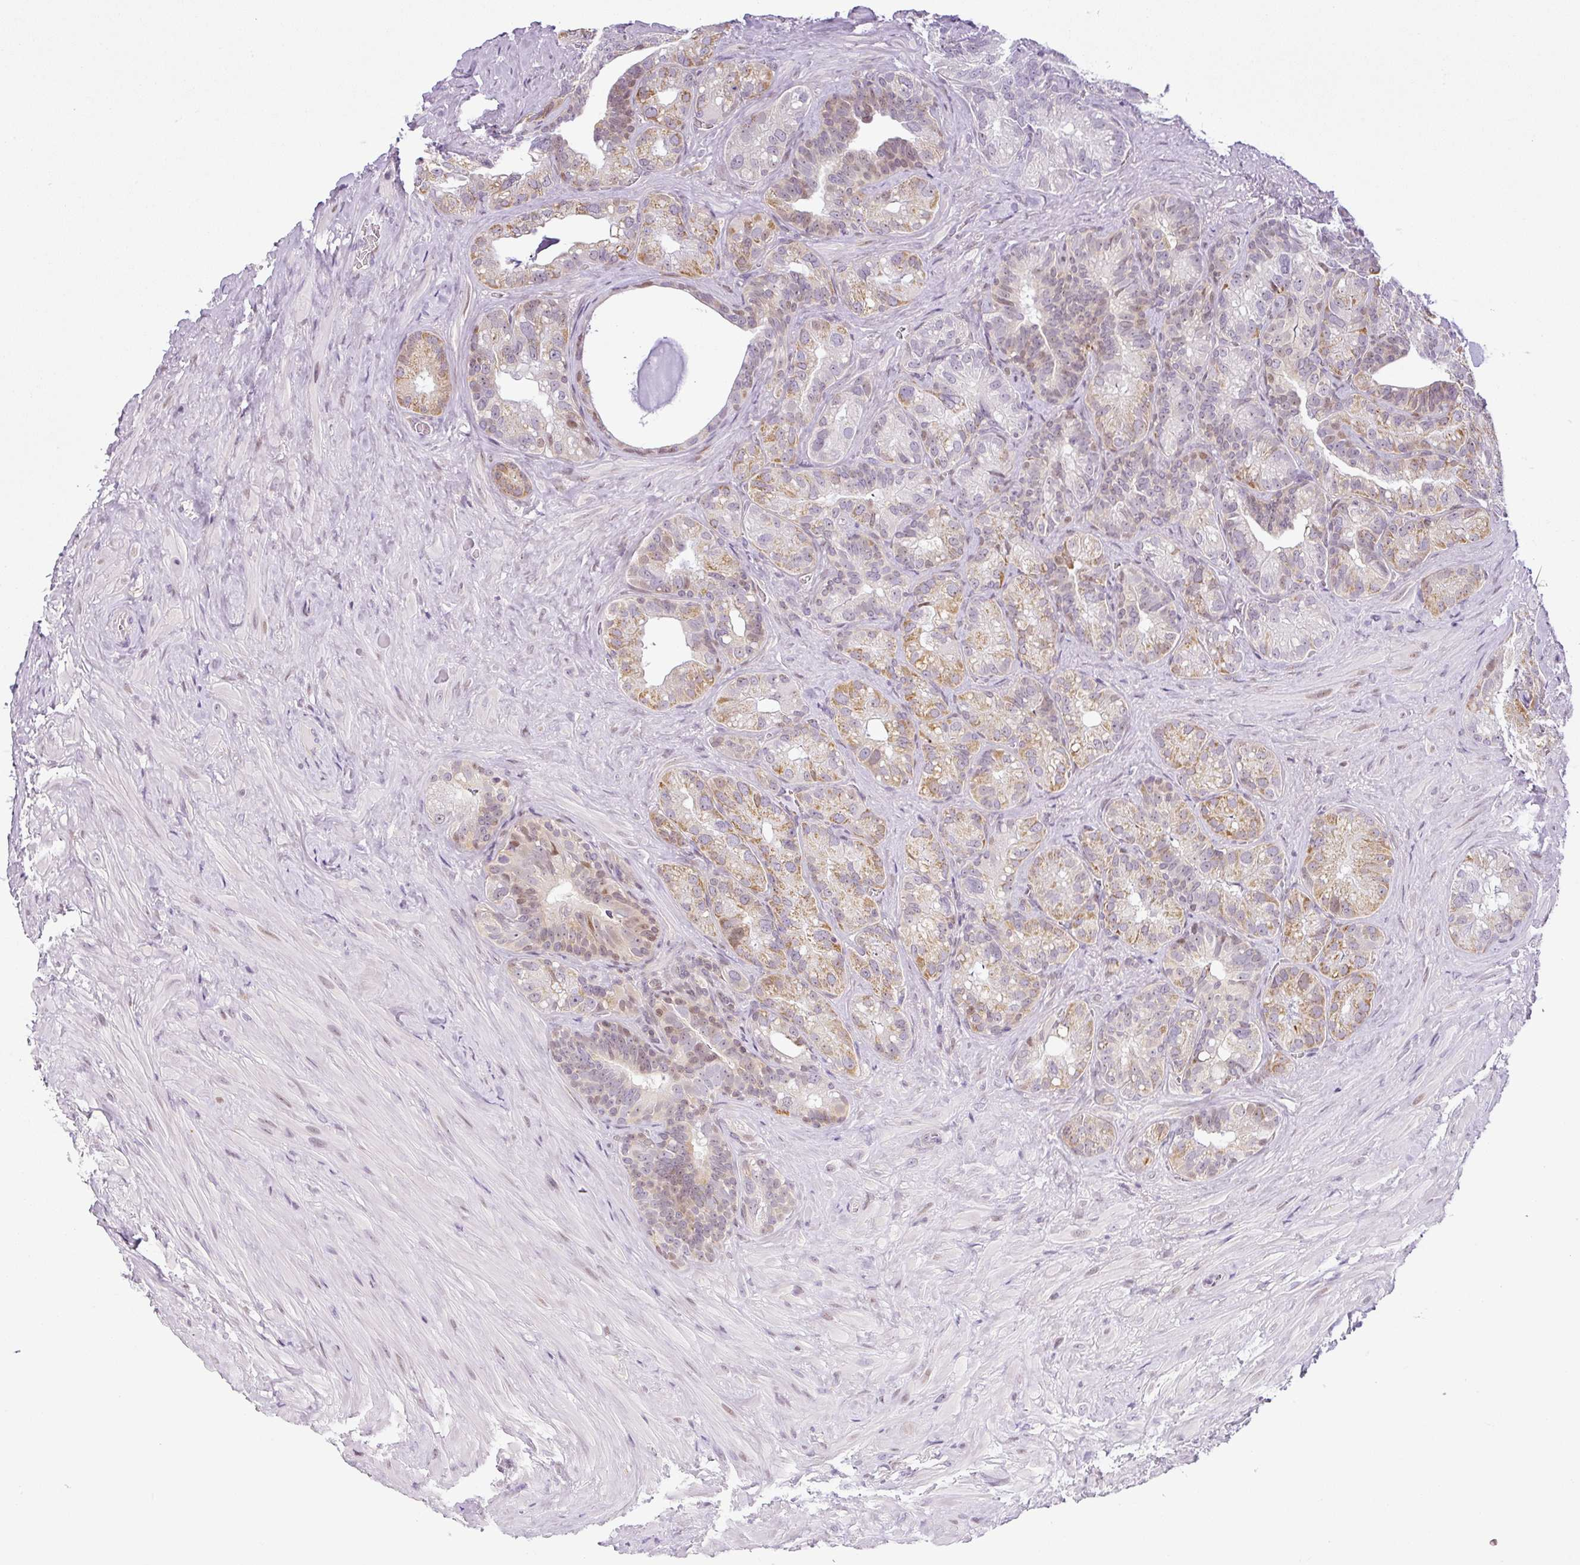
{"staining": {"intensity": "weak", "quantity": "25%-75%", "location": "nuclear"}, "tissue": "seminal vesicle", "cell_type": "Glandular cells", "image_type": "normal", "snomed": [{"axis": "morphology", "description": "Normal tissue, NOS"}, {"axis": "topography", "description": "Seminal veicle"}], "caption": "An immunohistochemistry histopathology image of normal tissue is shown. Protein staining in brown highlights weak nuclear positivity in seminal vesicle within glandular cells.", "gene": "NDUFB2", "patient": {"sex": "male", "age": 60}}